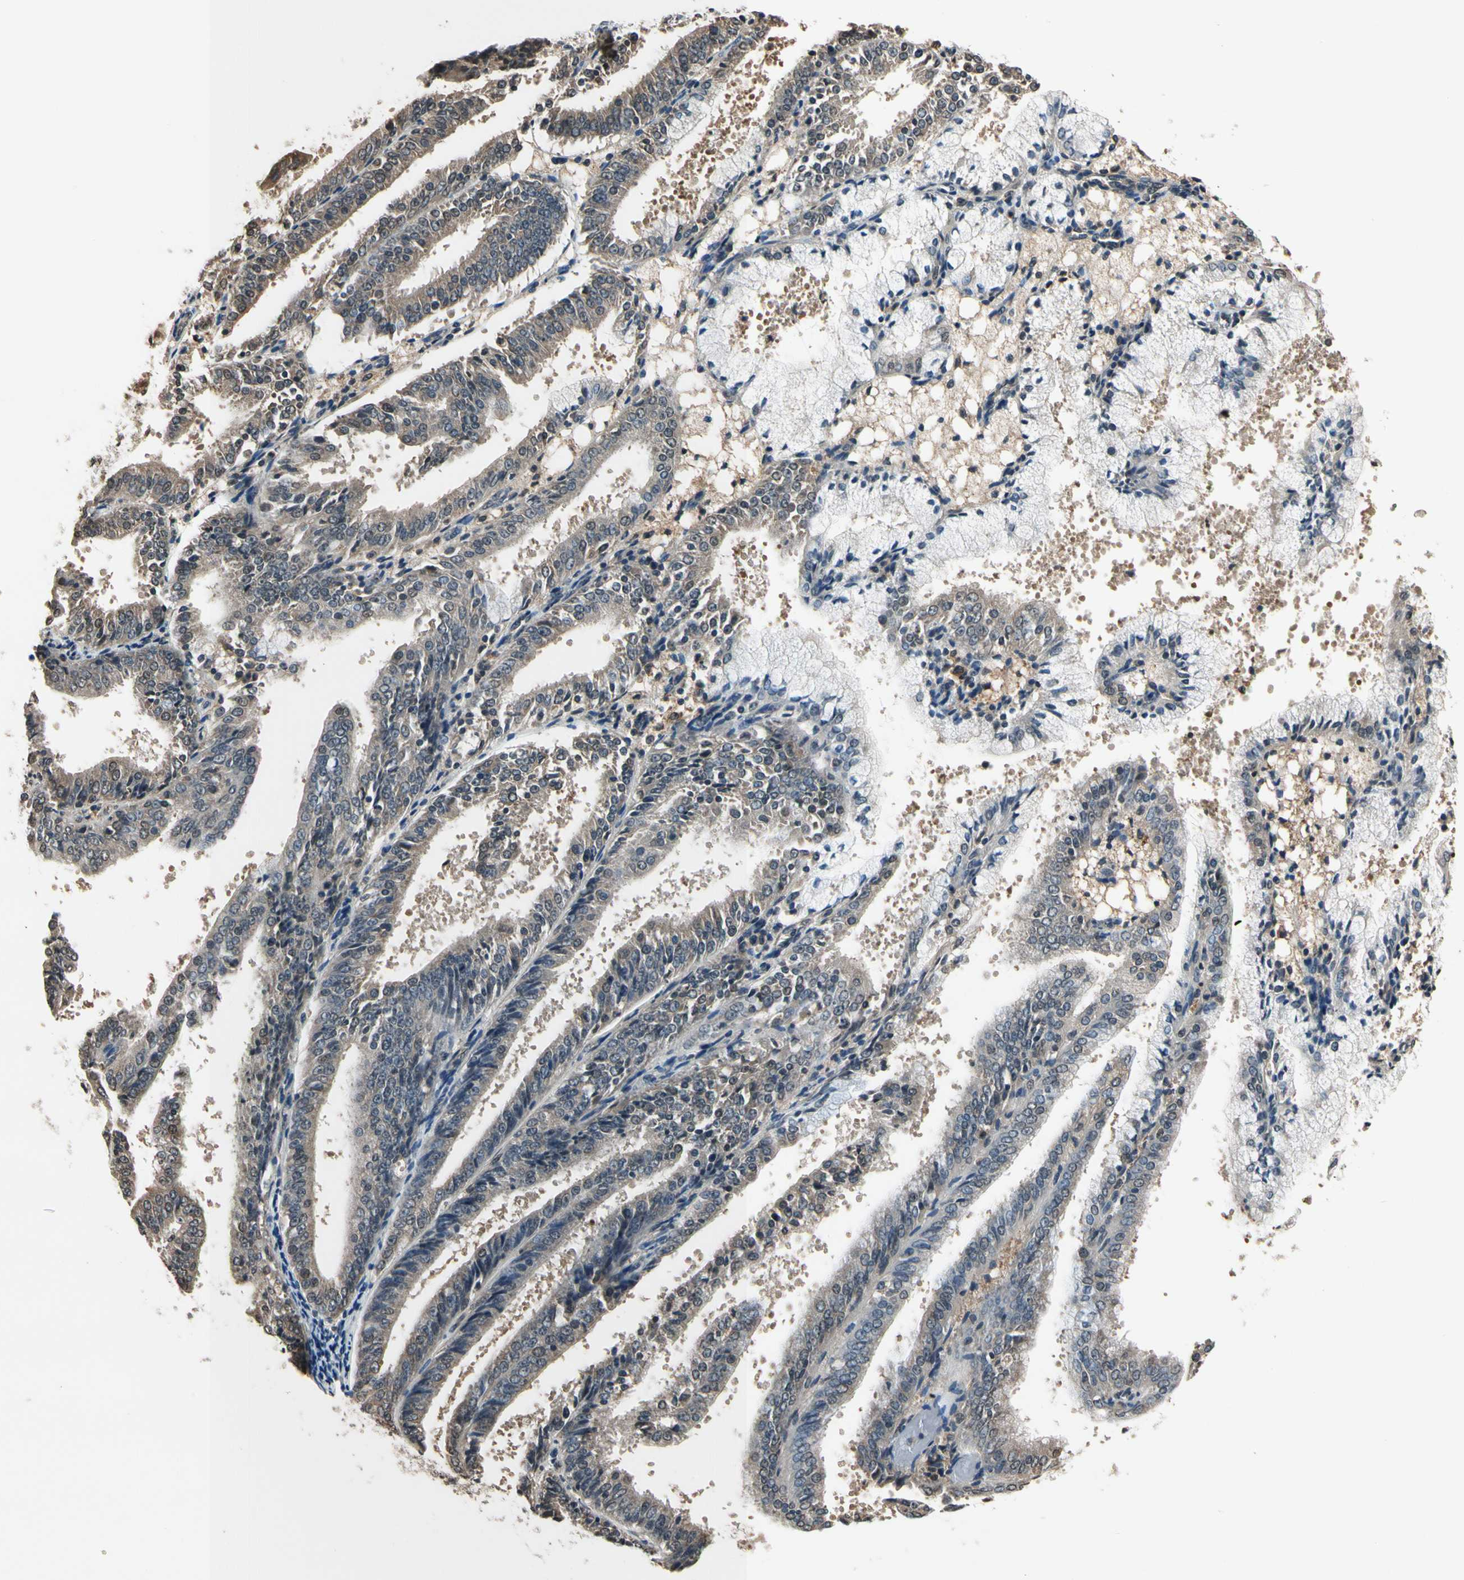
{"staining": {"intensity": "moderate", "quantity": ">75%", "location": "cytoplasmic/membranous"}, "tissue": "endometrial cancer", "cell_type": "Tumor cells", "image_type": "cancer", "snomed": [{"axis": "morphology", "description": "Adenocarcinoma, NOS"}, {"axis": "topography", "description": "Endometrium"}], "caption": "The micrograph exhibits staining of endometrial adenocarcinoma, revealing moderate cytoplasmic/membranous protein expression (brown color) within tumor cells.", "gene": "GCLC", "patient": {"sex": "female", "age": 63}}